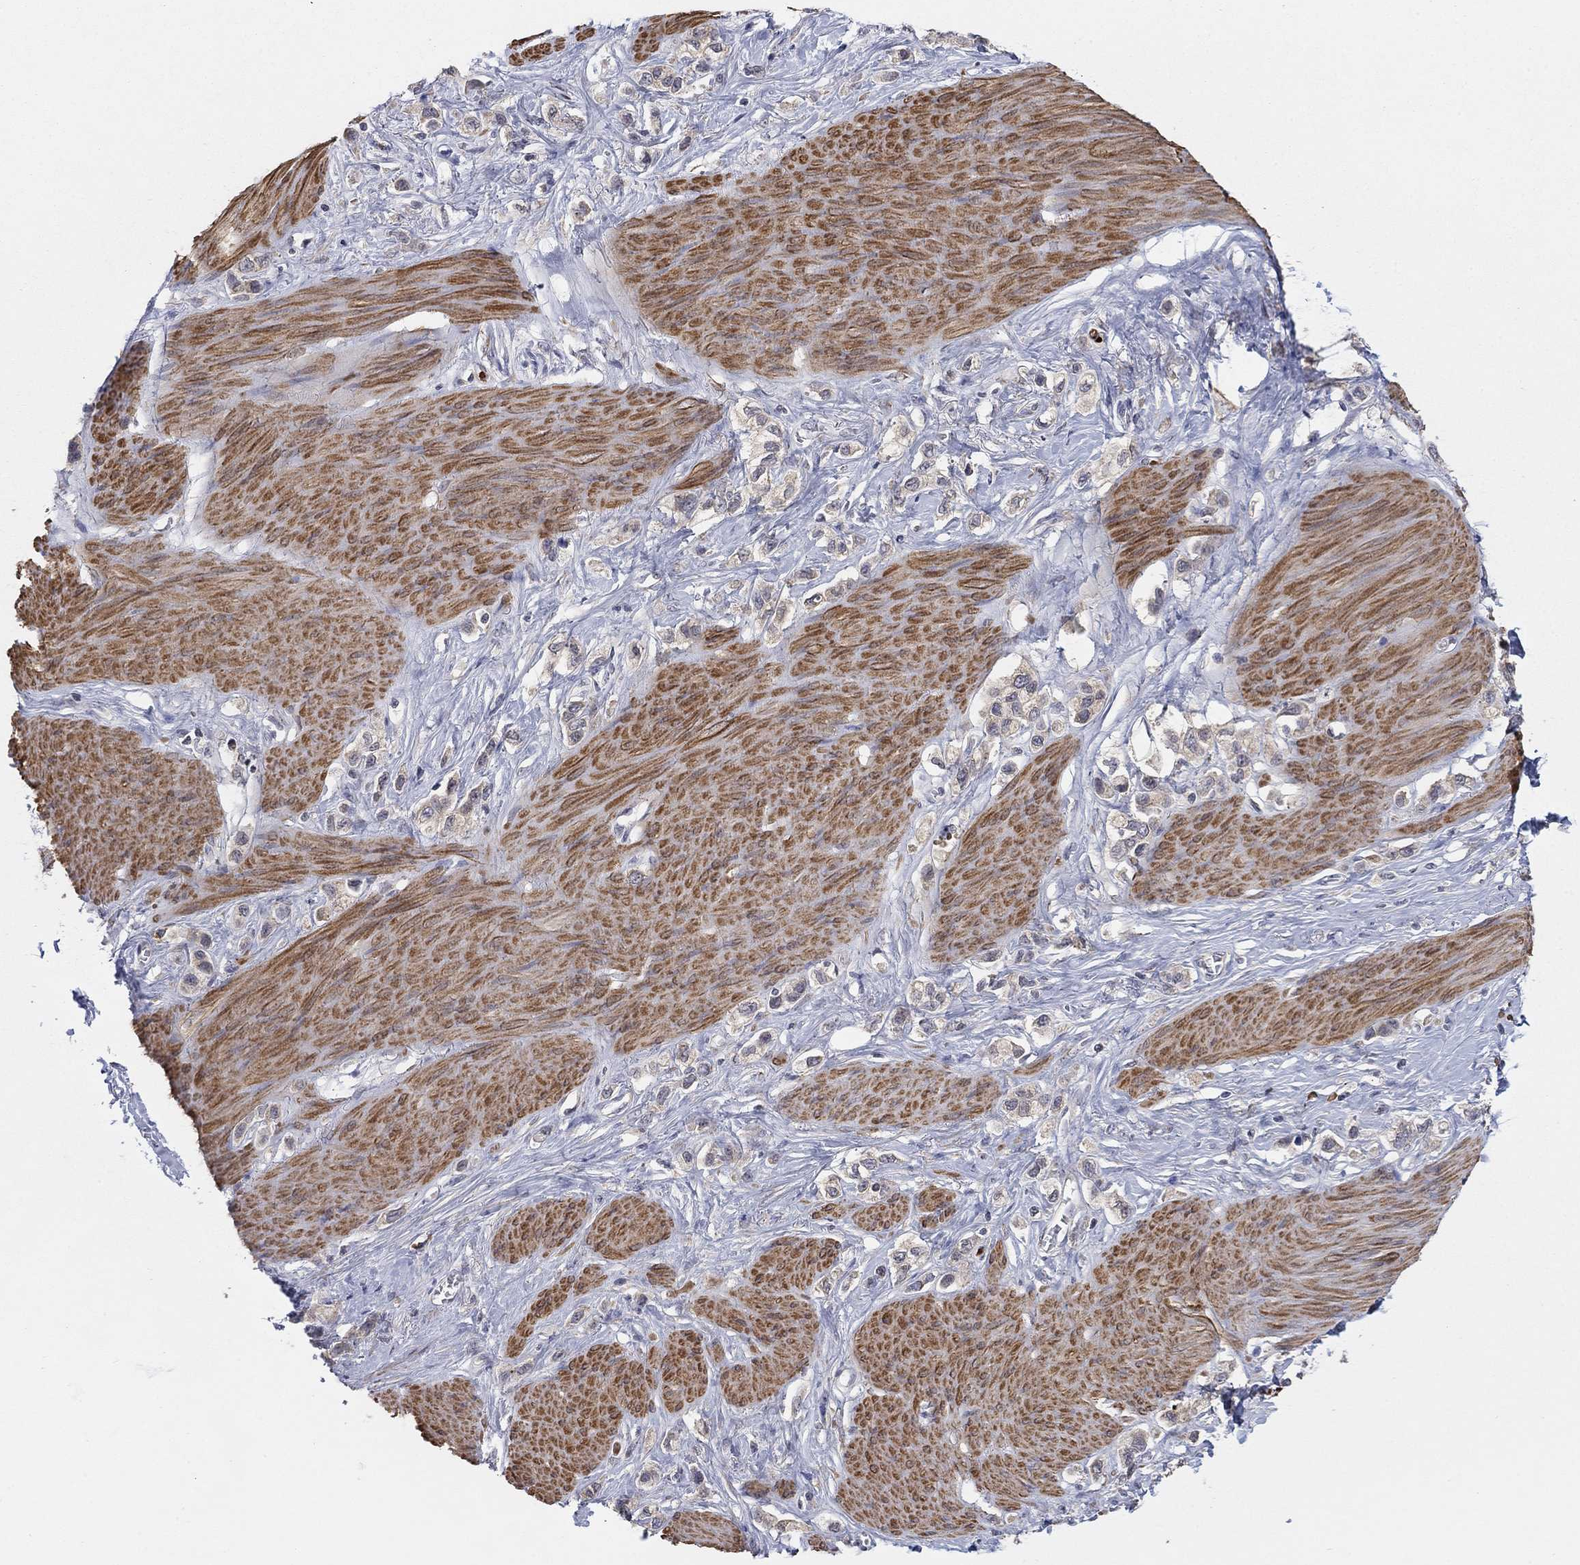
{"staining": {"intensity": "negative", "quantity": "none", "location": "none"}, "tissue": "stomach cancer", "cell_type": "Tumor cells", "image_type": "cancer", "snomed": [{"axis": "morphology", "description": "Normal tissue, NOS"}, {"axis": "morphology", "description": "Adenocarcinoma, NOS"}, {"axis": "morphology", "description": "Adenocarcinoma, High grade"}, {"axis": "topography", "description": "Stomach, upper"}, {"axis": "topography", "description": "Stomach"}], "caption": "Tumor cells are negative for brown protein staining in stomach adenocarcinoma.", "gene": "MTRFR", "patient": {"sex": "female", "age": 65}}